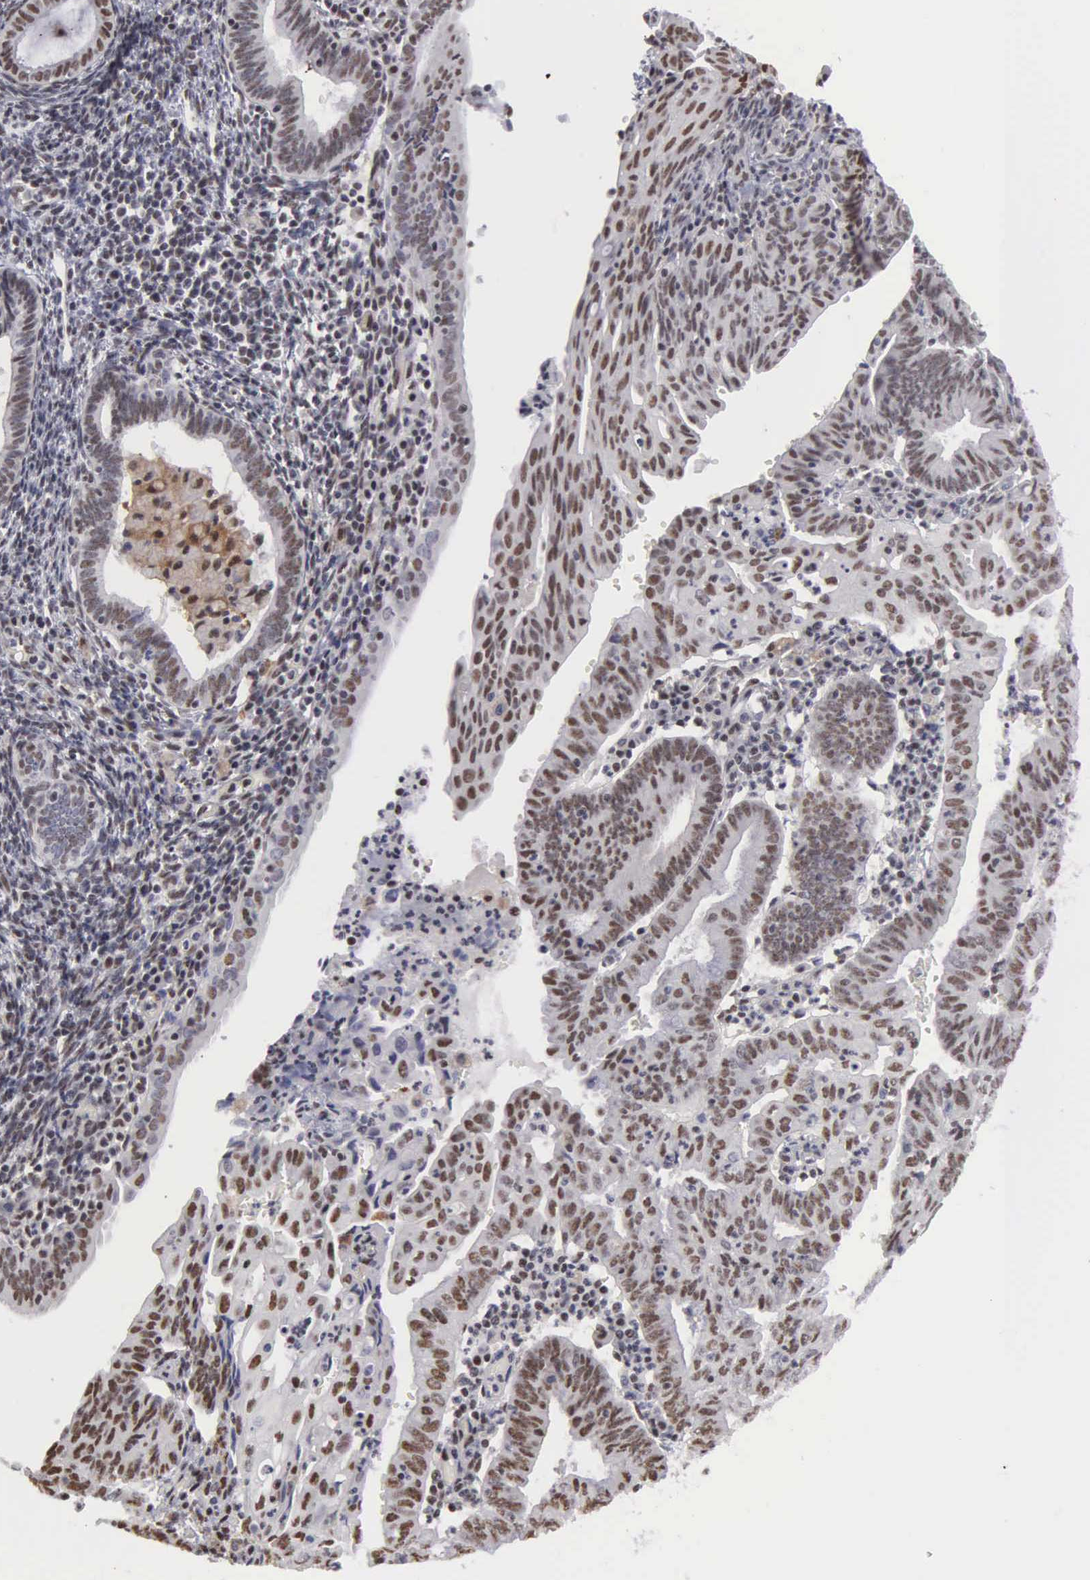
{"staining": {"intensity": "strong", "quantity": ">75%", "location": "nuclear"}, "tissue": "endometrial cancer", "cell_type": "Tumor cells", "image_type": "cancer", "snomed": [{"axis": "morphology", "description": "Adenocarcinoma, NOS"}, {"axis": "topography", "description": "Endometrium"}], "caption": "Protein staining reveals strong nuclear staining in approximately >75% of tumor cells in endometrial cancer (adenocarcinoma). Nuclei are stained in blue.", "gene": "KIAA0586", "patient": {"sex": "female", "age": 60}}